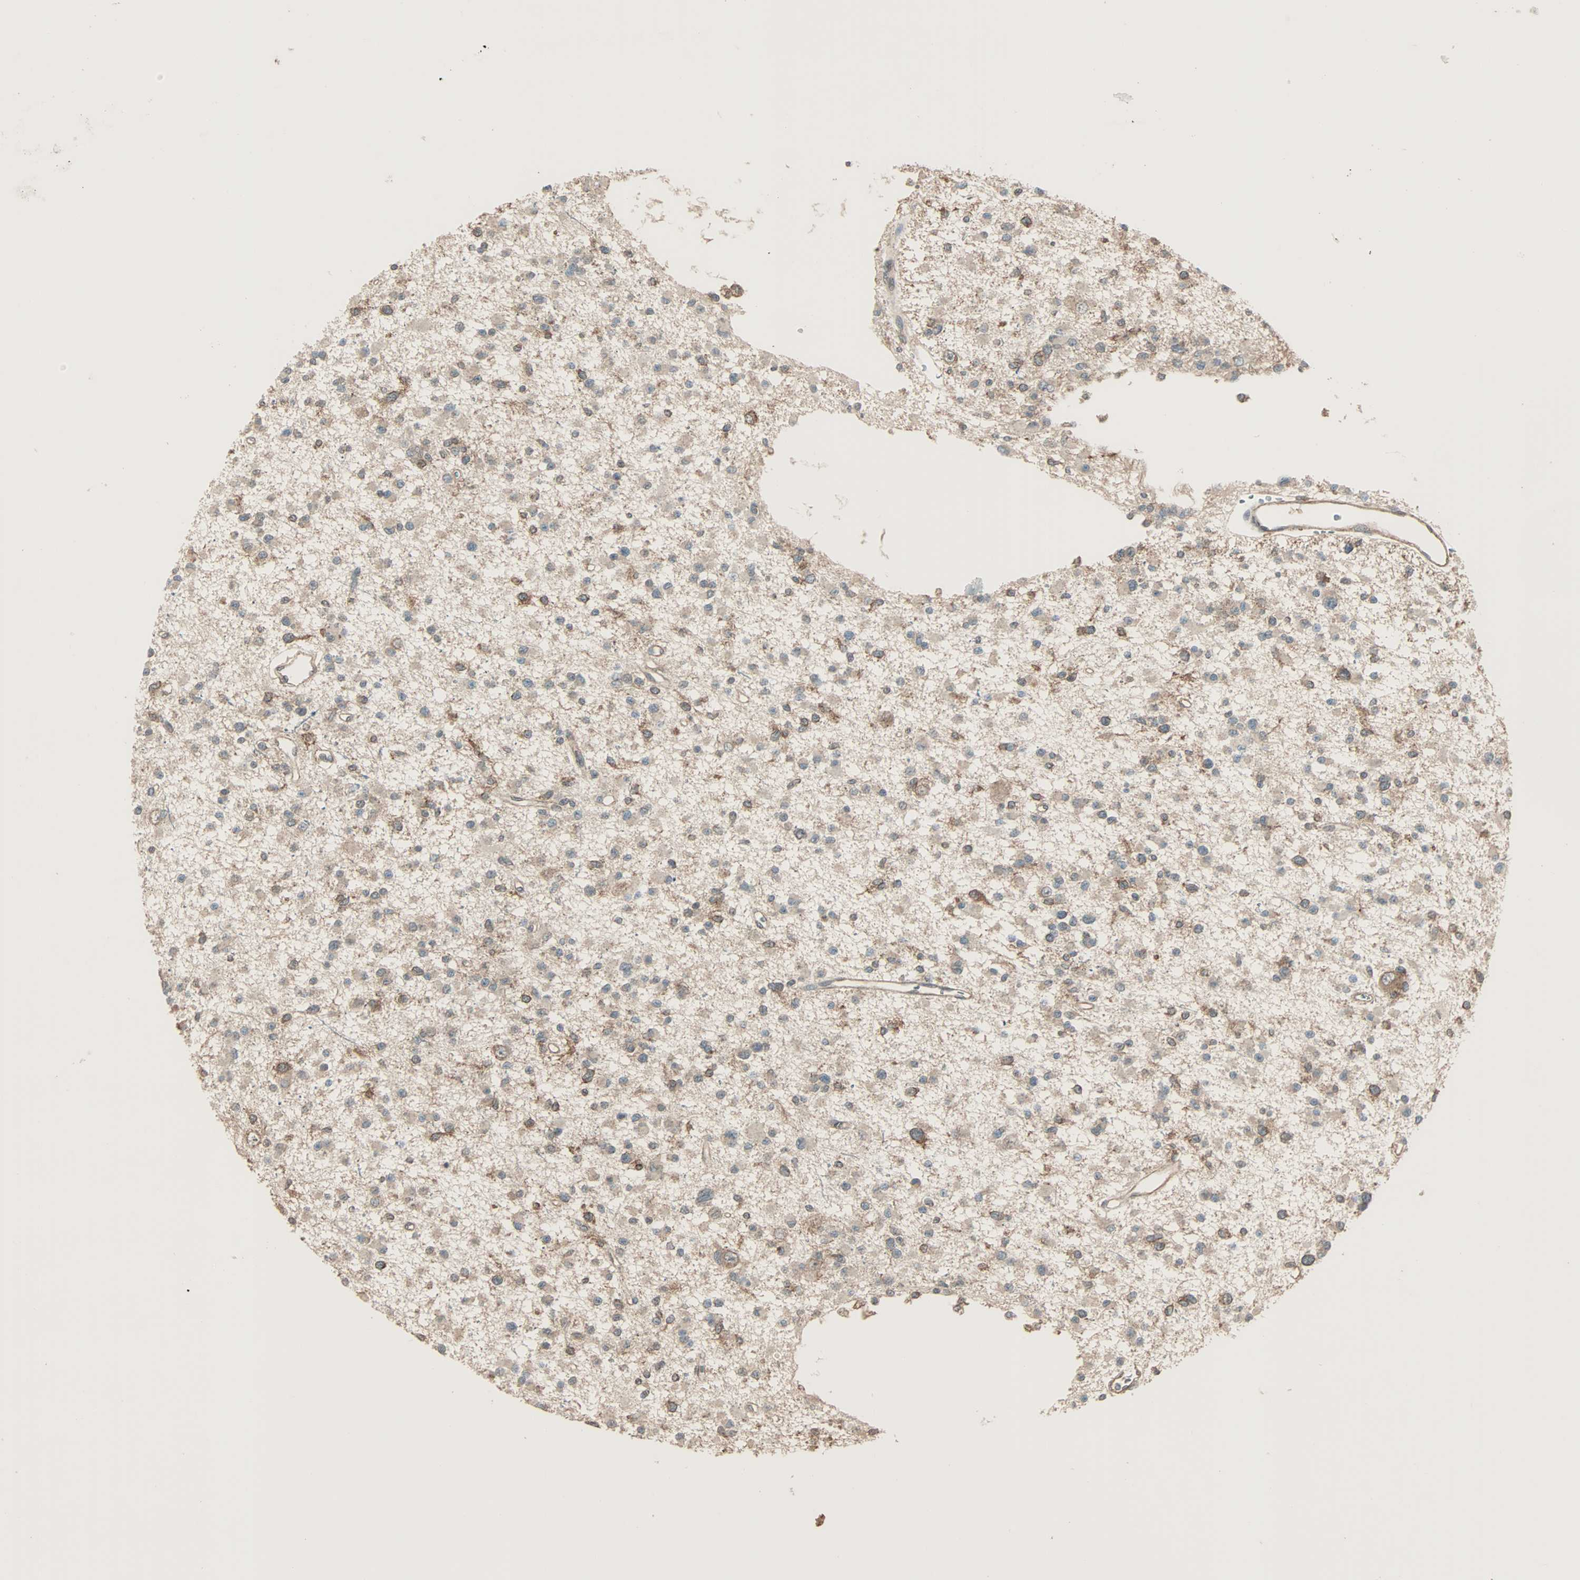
{"staining": {"intensity": "weak", "quantity": ">75%", "location": "cytoplasmic/membranous"}, "tissue": "glioma", "cell_type": "Tumor cells", "image_type": "cancer", "snomed": [{"axis": "morphology", "description": "Glioma, malignant, Low grade"}, {"axis": "topography", "description": "Brain"}], "caption": "Brown immunohistochemical staining in human glioma reveals weak cytoplasmic/membranous expression in approximately >75% of tumor cells. (DAB IHC, brown staining for protein, blue staining for nuclei).", "gene": "MAP3K21", "patient": {"sex": "female", "age": 22}}